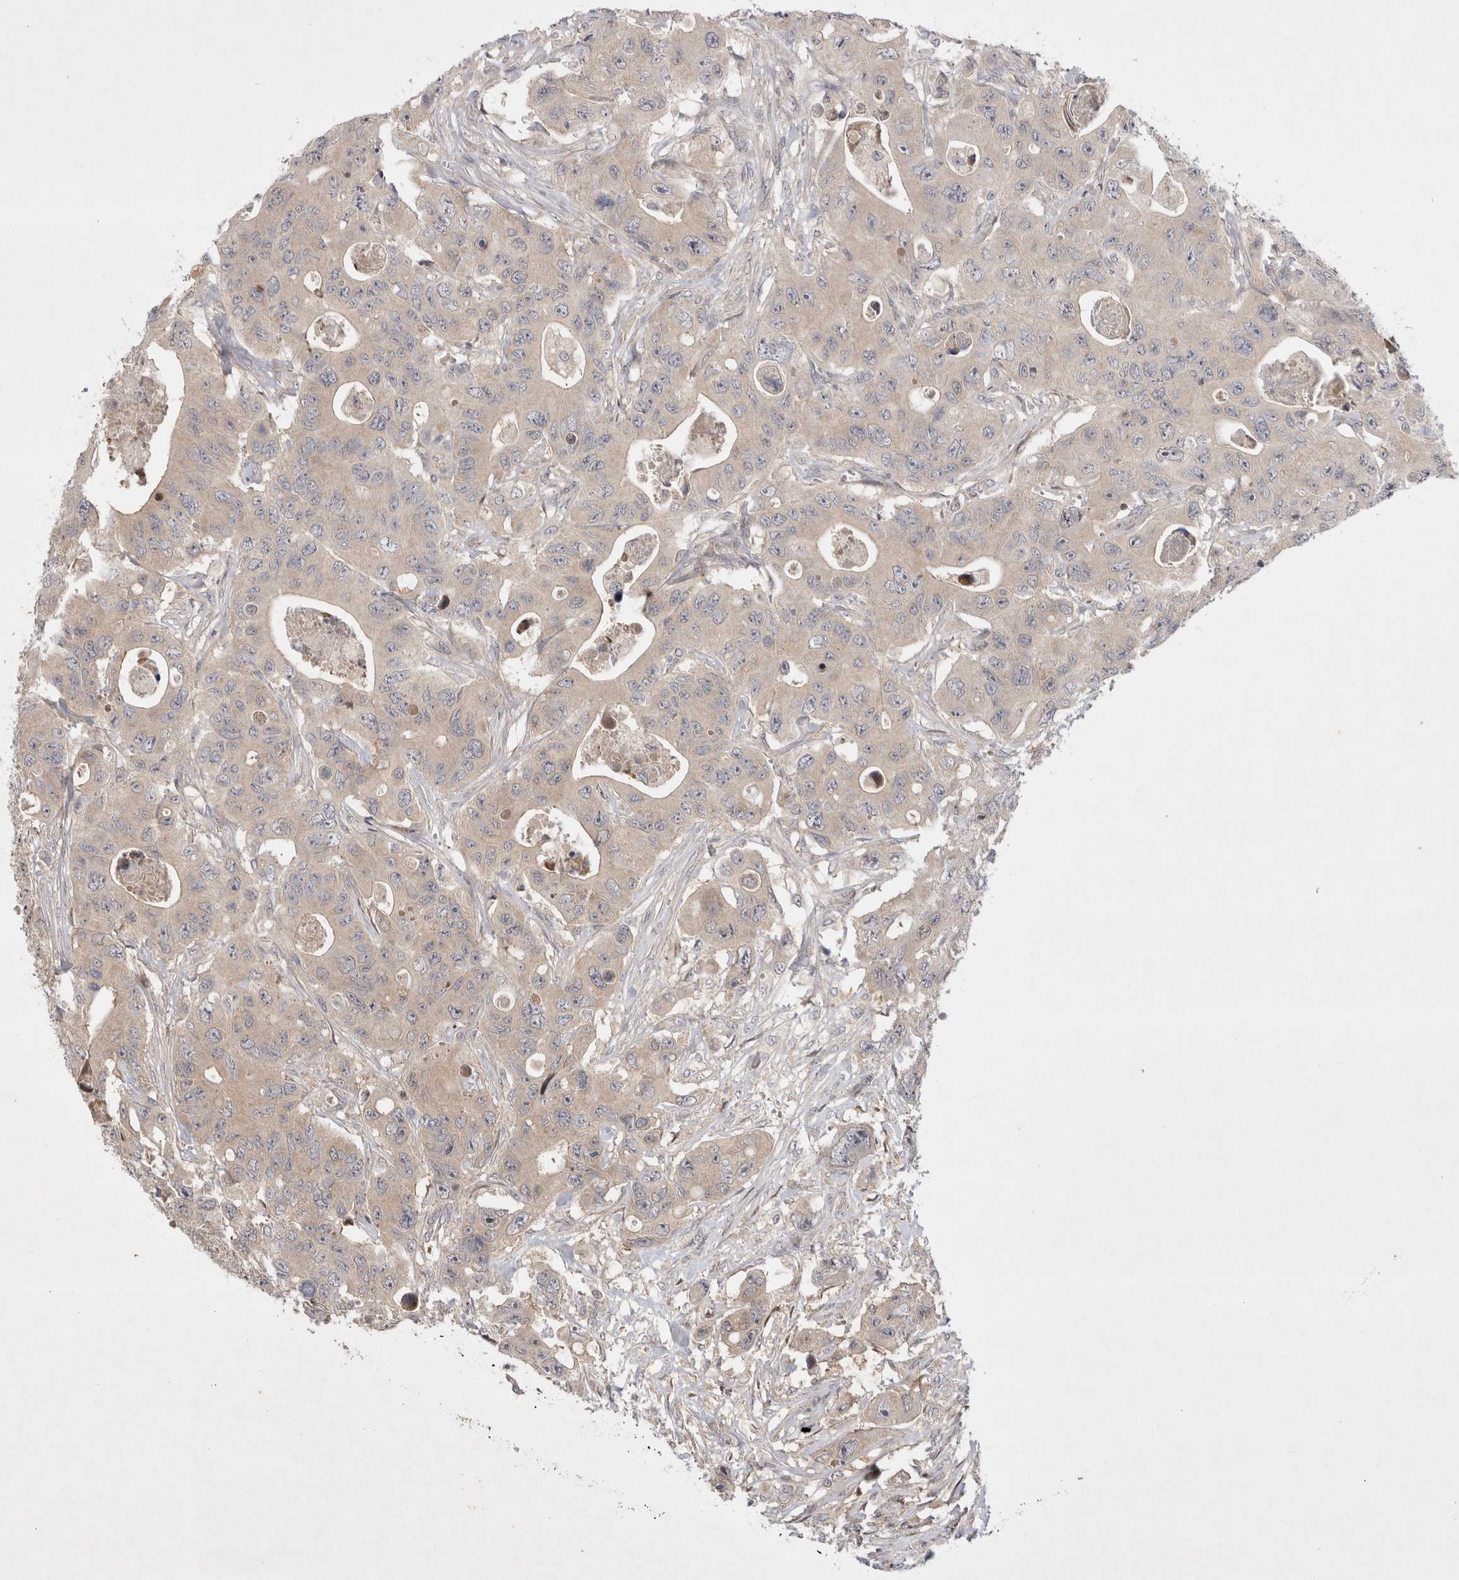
{"staining": {"intensity": "weak", "quantity": ">75%", "location": "cytoplasmic/membranous"}, "tissue": "colorectal cancer", "cell_type": "Tumor cells", "image_type": "cancer", "snomed": [{"axis": "morphology", "description": "Adenocarcinoma, NOS"}, {"axis": "topography", "description": "Colon"}], "caption": "Immunohistochemistry (IHC) image of neoplastic tissue: colorectal cancer (adenocarcinoma) stained using immunohistochemistry displays low levels of weak protein expression localized specifically in the cytoplasmic/membranous of tumor cells, appearing as a cytoplasmic/membranous brown color.", "gene": "EIF2AK1", "patient": {"sex": "female", "age": 46}}